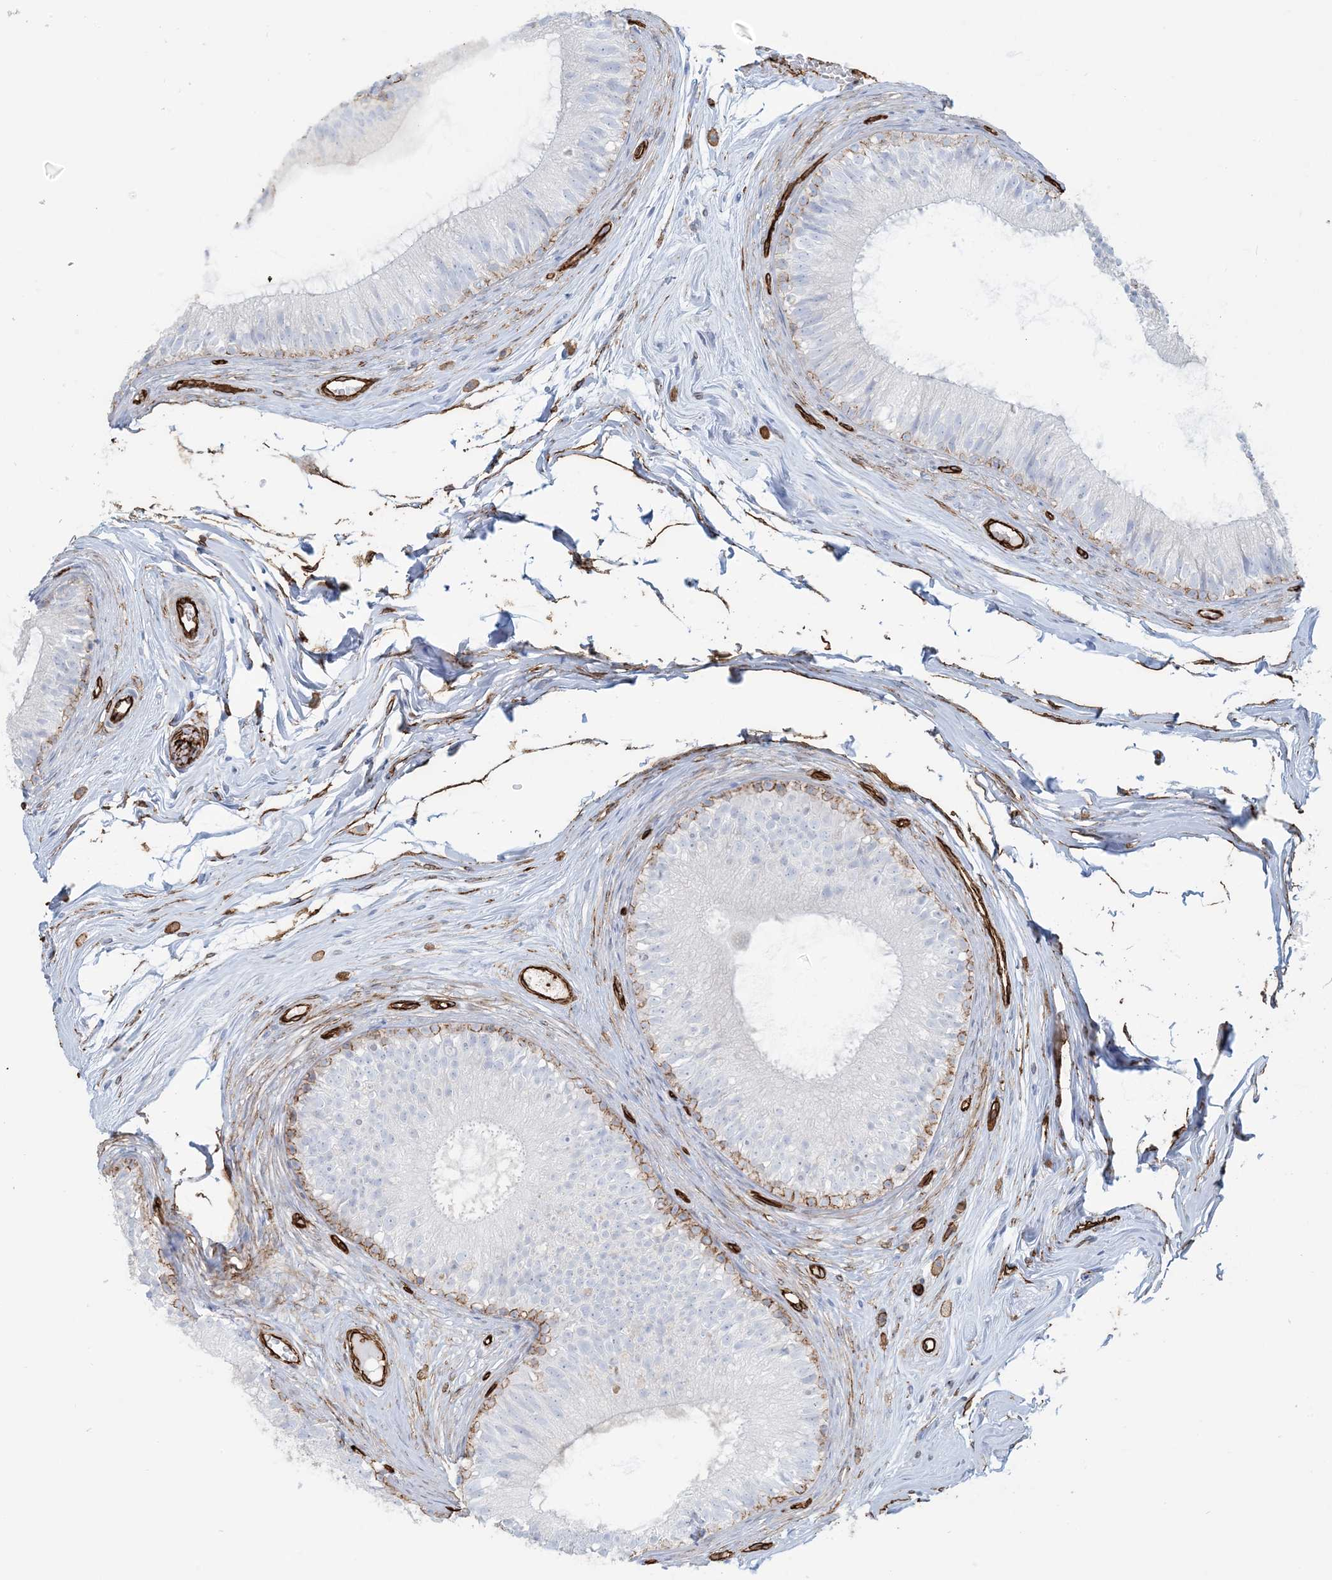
{"staining": {"intensity": "moderate", "quantity": "<25%", "location": "cytoplasmic/membranous"}, "tissue": "epididymis", "cell_type": "Glandular cells", "image_type": "normal", "snomed": [{"axis": "morphology", "description": "Normal tissue, NOS"}, {"axis": "morphology", "description": "Seminoma in situ"}, {"axis": "topography", "description": "Testis"}, {"axis": "topography", "description": "Epididymis"}], "caption": "Unremarkable epididymis was stained to show a protein in brown. There is low levels of moderate cytoplasmic/membranous expression in about <25% of glandular cells.", "gene": "EPS8L3", "patient": {"sex": "male", "age": 28}}